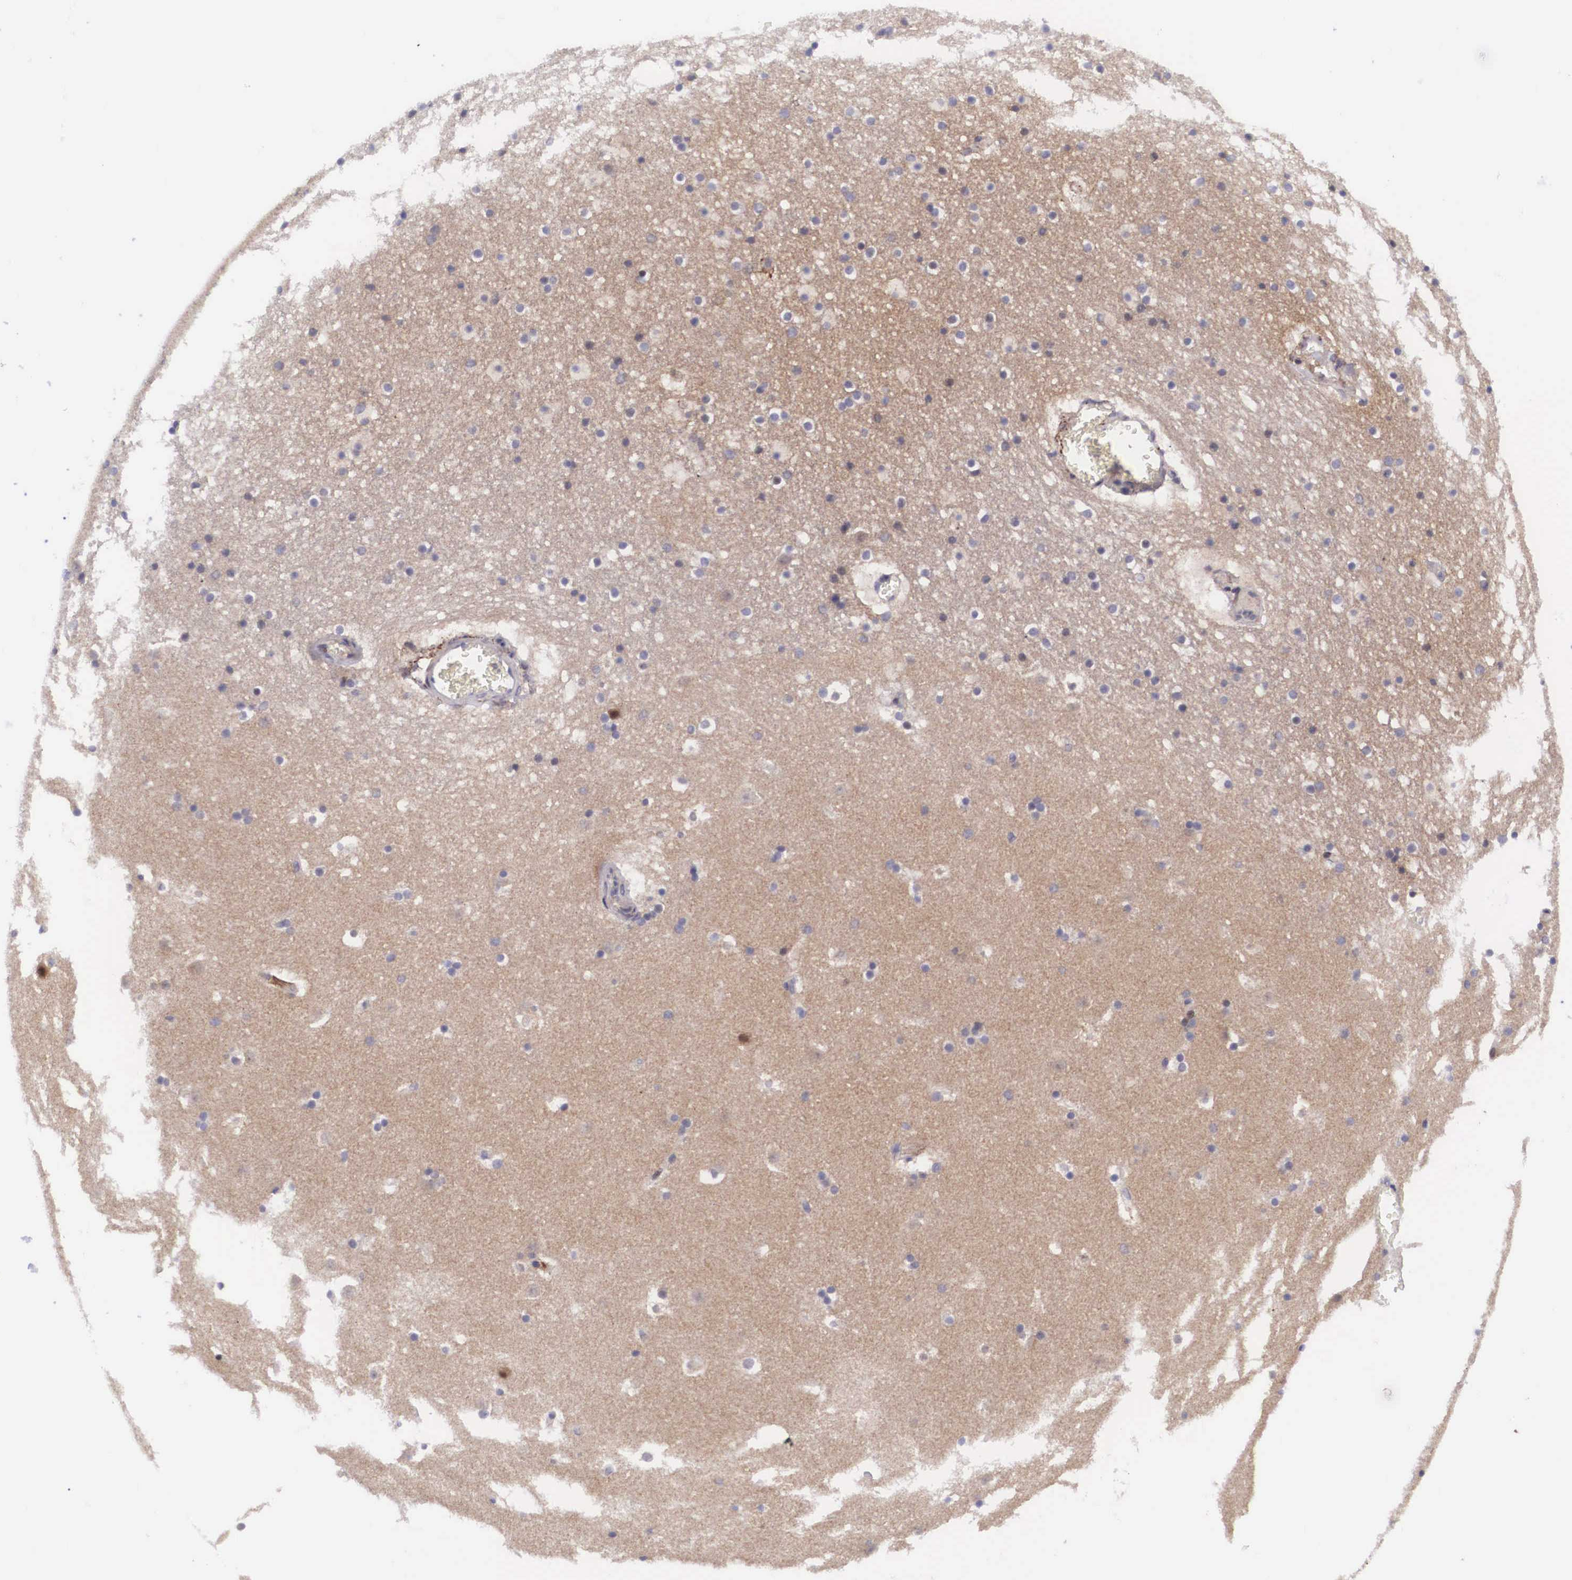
{"staining": {"intensity": "negative", "quantity": "none", "location": "none"}, "tissue": "caudate", "cell_type": "Glial cells", "image_type": "normal", "snomed": [{"axis": "morphology", "description": "Normal tissue, NOS"}, {"axis": "topography", "description": "Lateral ventricle wall"}], "caption": "Immunohistochemical staining of benign caudate reveals no significant positivity in glial cells.", "gene": "EMID1", "patient": {"sex": "male", "age": 45}}